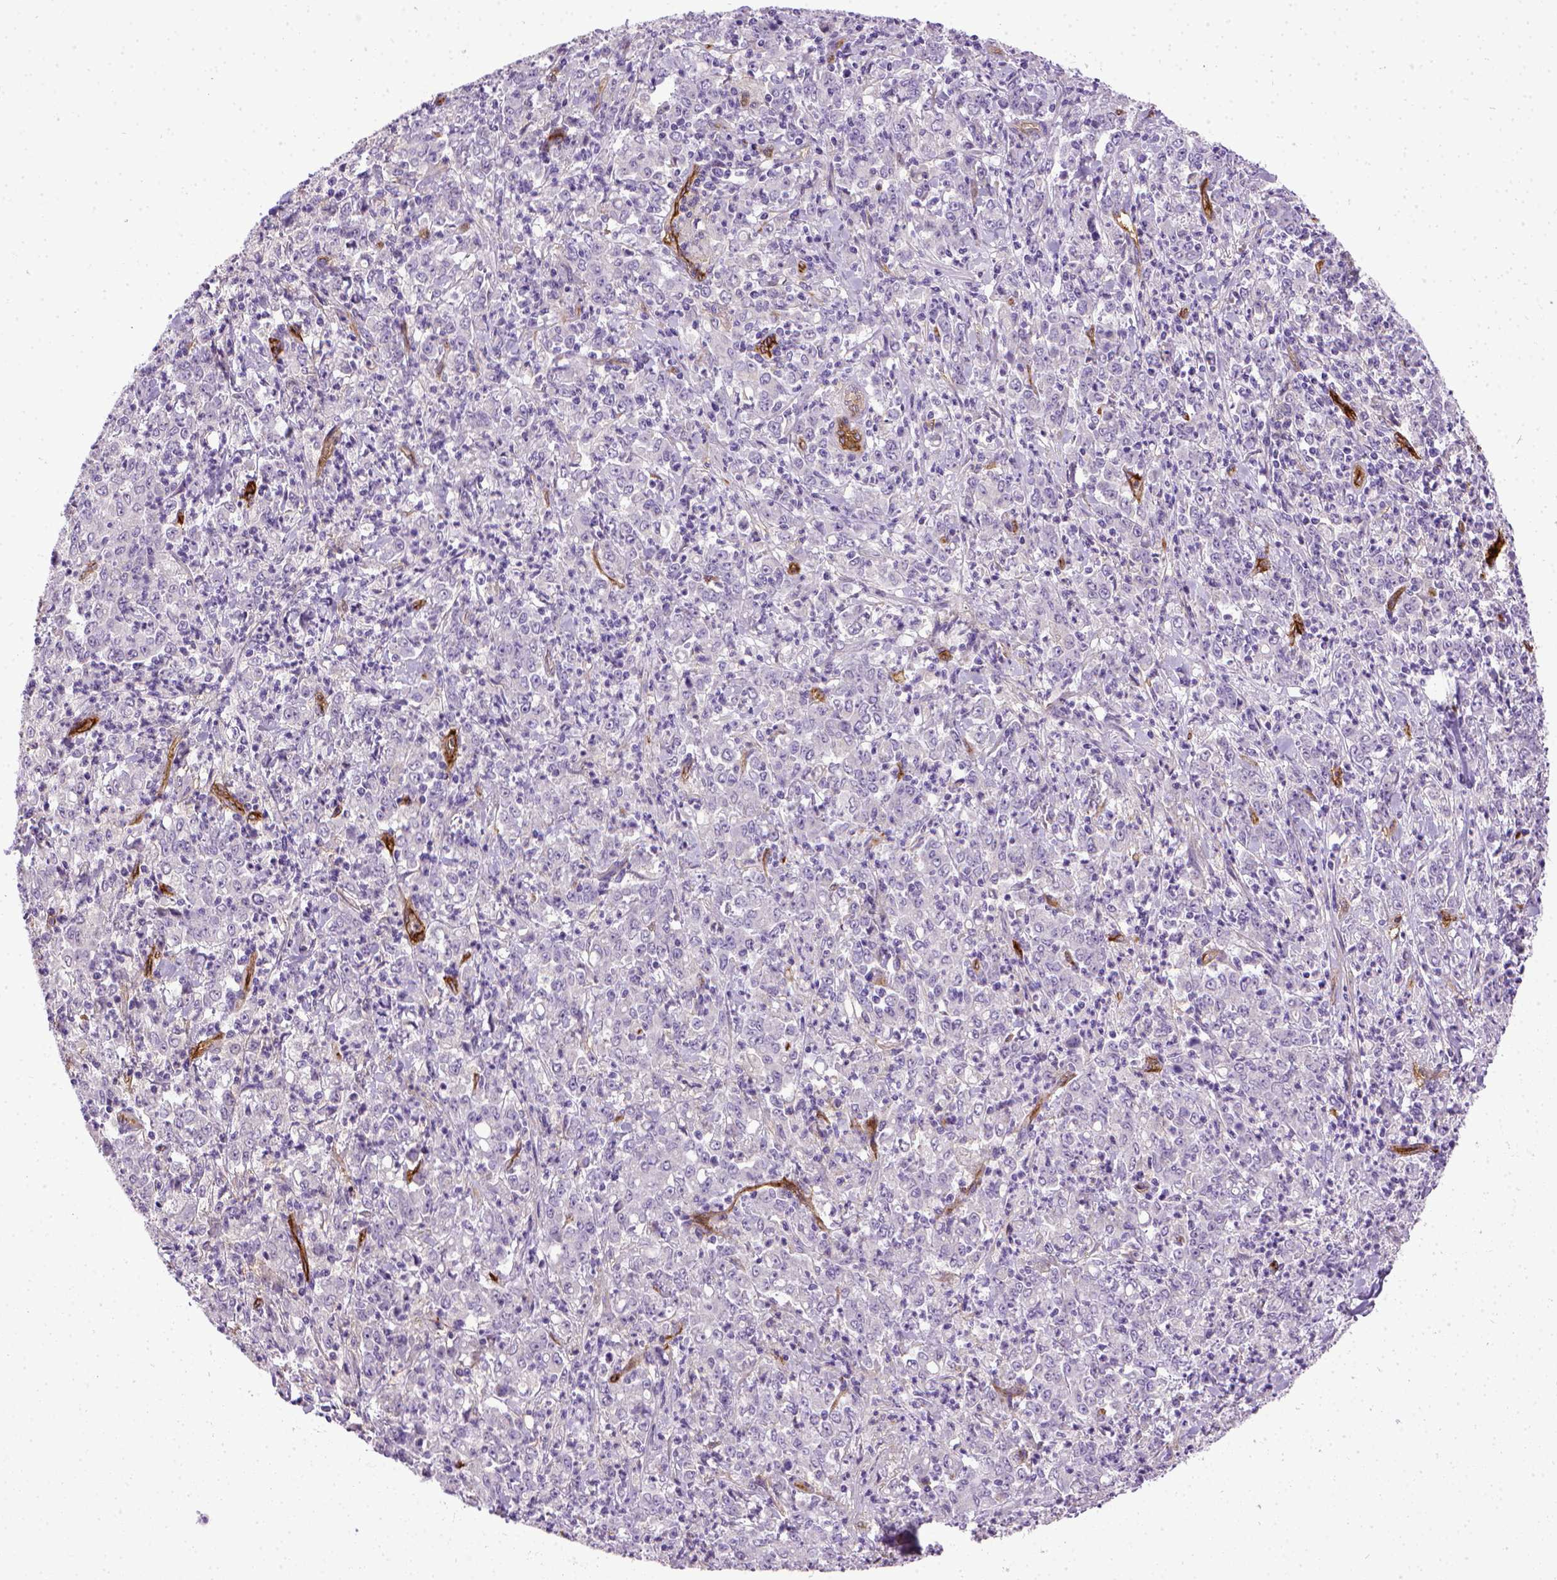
{"staining": {"intensity": "negative", "quantity": "none", "location": "none"}, "tissue": "stomach cancer", "cell_type": "Tumor cells", "image_type": "cancer", "snomed": [{"axis": "morphology", "description": "Adenocarcinoma, NOS"}, {"axis": "topography", "description": "Stomach, lower"}], "caption": "Tumor cells show no significant protein staining in stomach cancer (adenocarcinoma).", "gene": "ENG", "patient": {"sex": "female", "age": 71}}